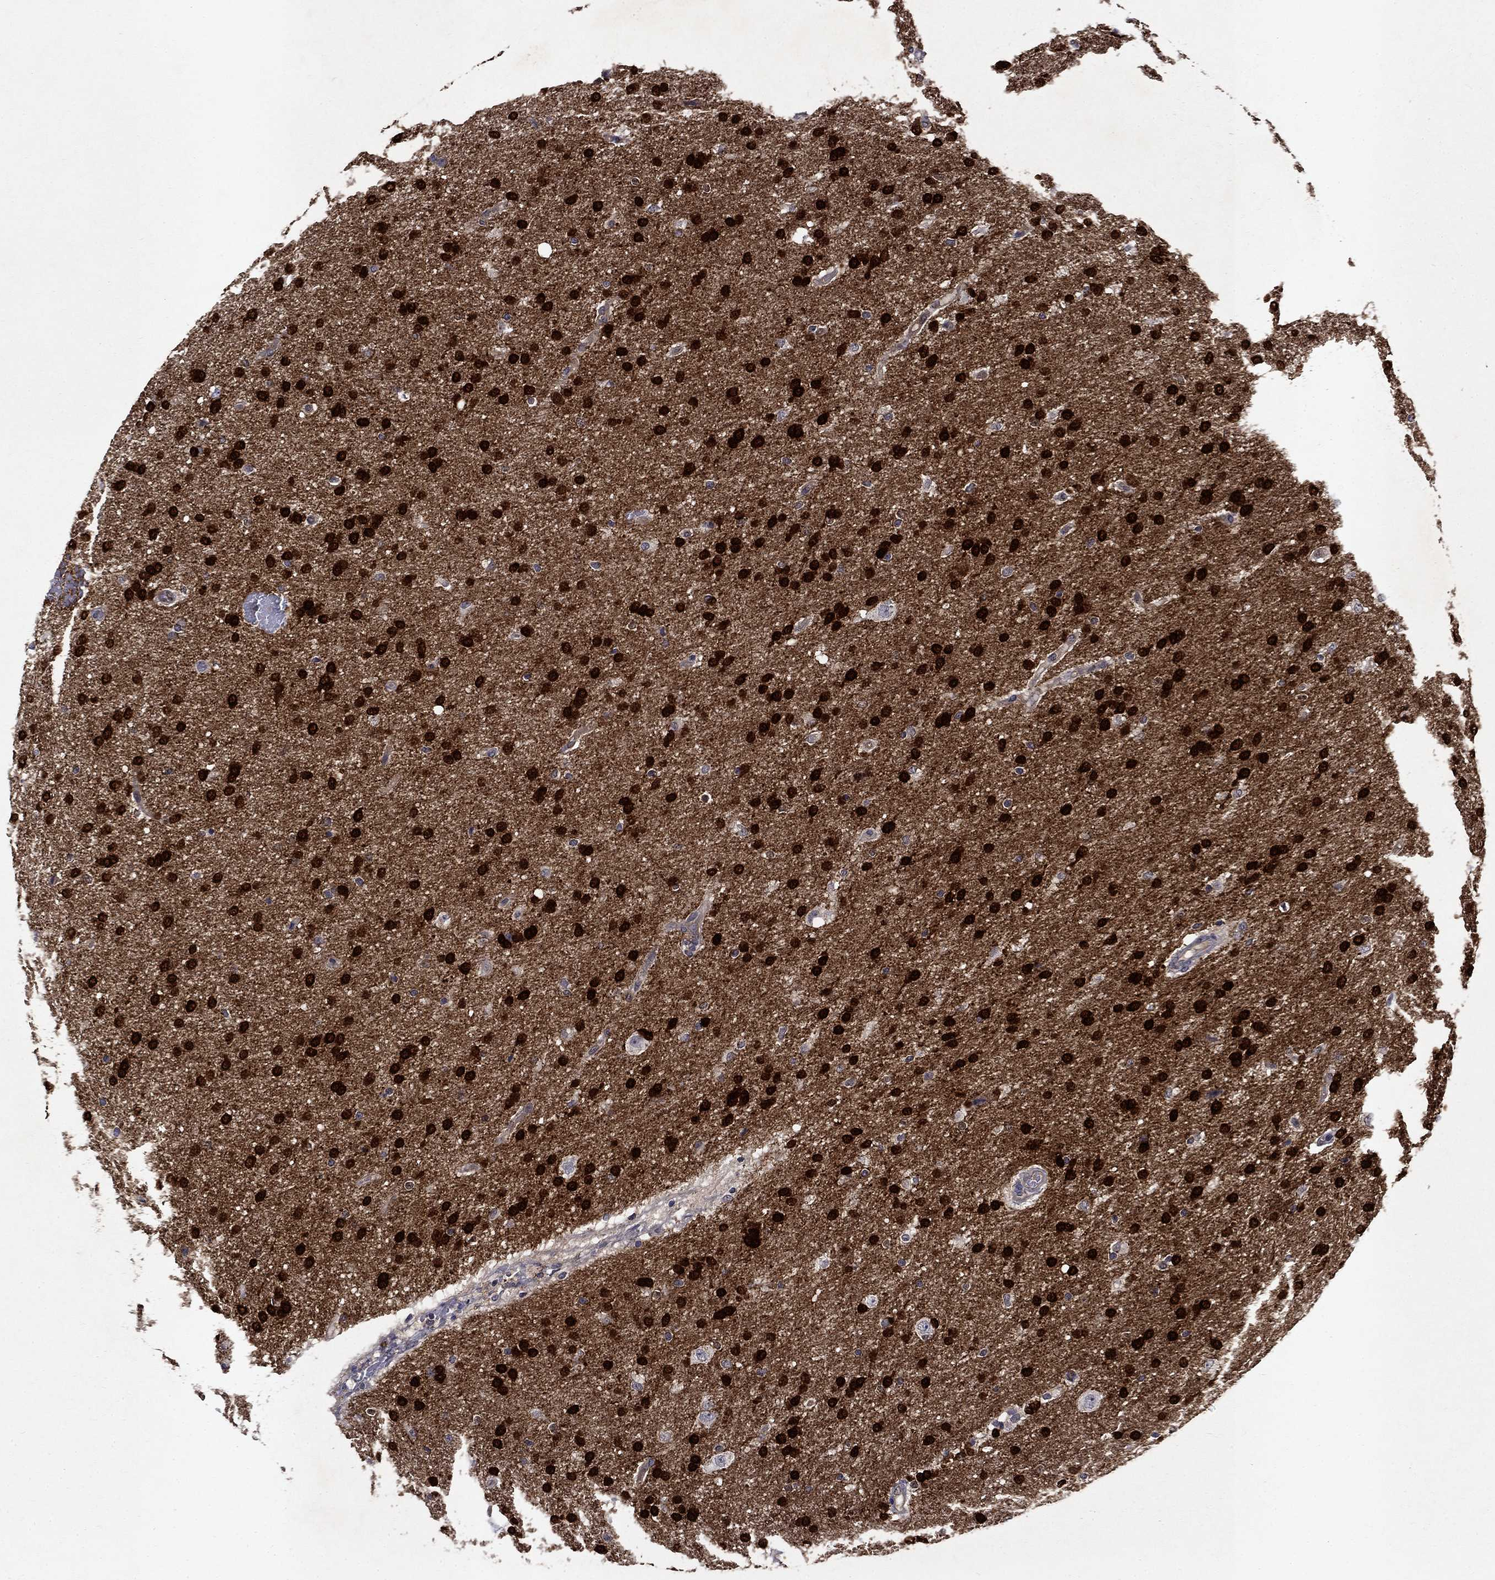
{"staining": {"intensity": "strong", "quantity": ">75%", "location": "cytoplasmic/membranous,nuclear"}, "tissue": "glioma", "cell_type": "Tumor cells", "image_type": "cancer", "snomed": [{"axis": "morphology", "description": "Glioma, malignant, Low grade"}, {"axis": "topography", "description": "Brain"}], "caption": "Strong cytoplasmic/membranous and nuclear staining for a protein is seen in approximately >75% of tumor cells of glioma using immunohistochemistry.", "gene": "GLTP", "patient": {"sex": "female", "age": 37}}